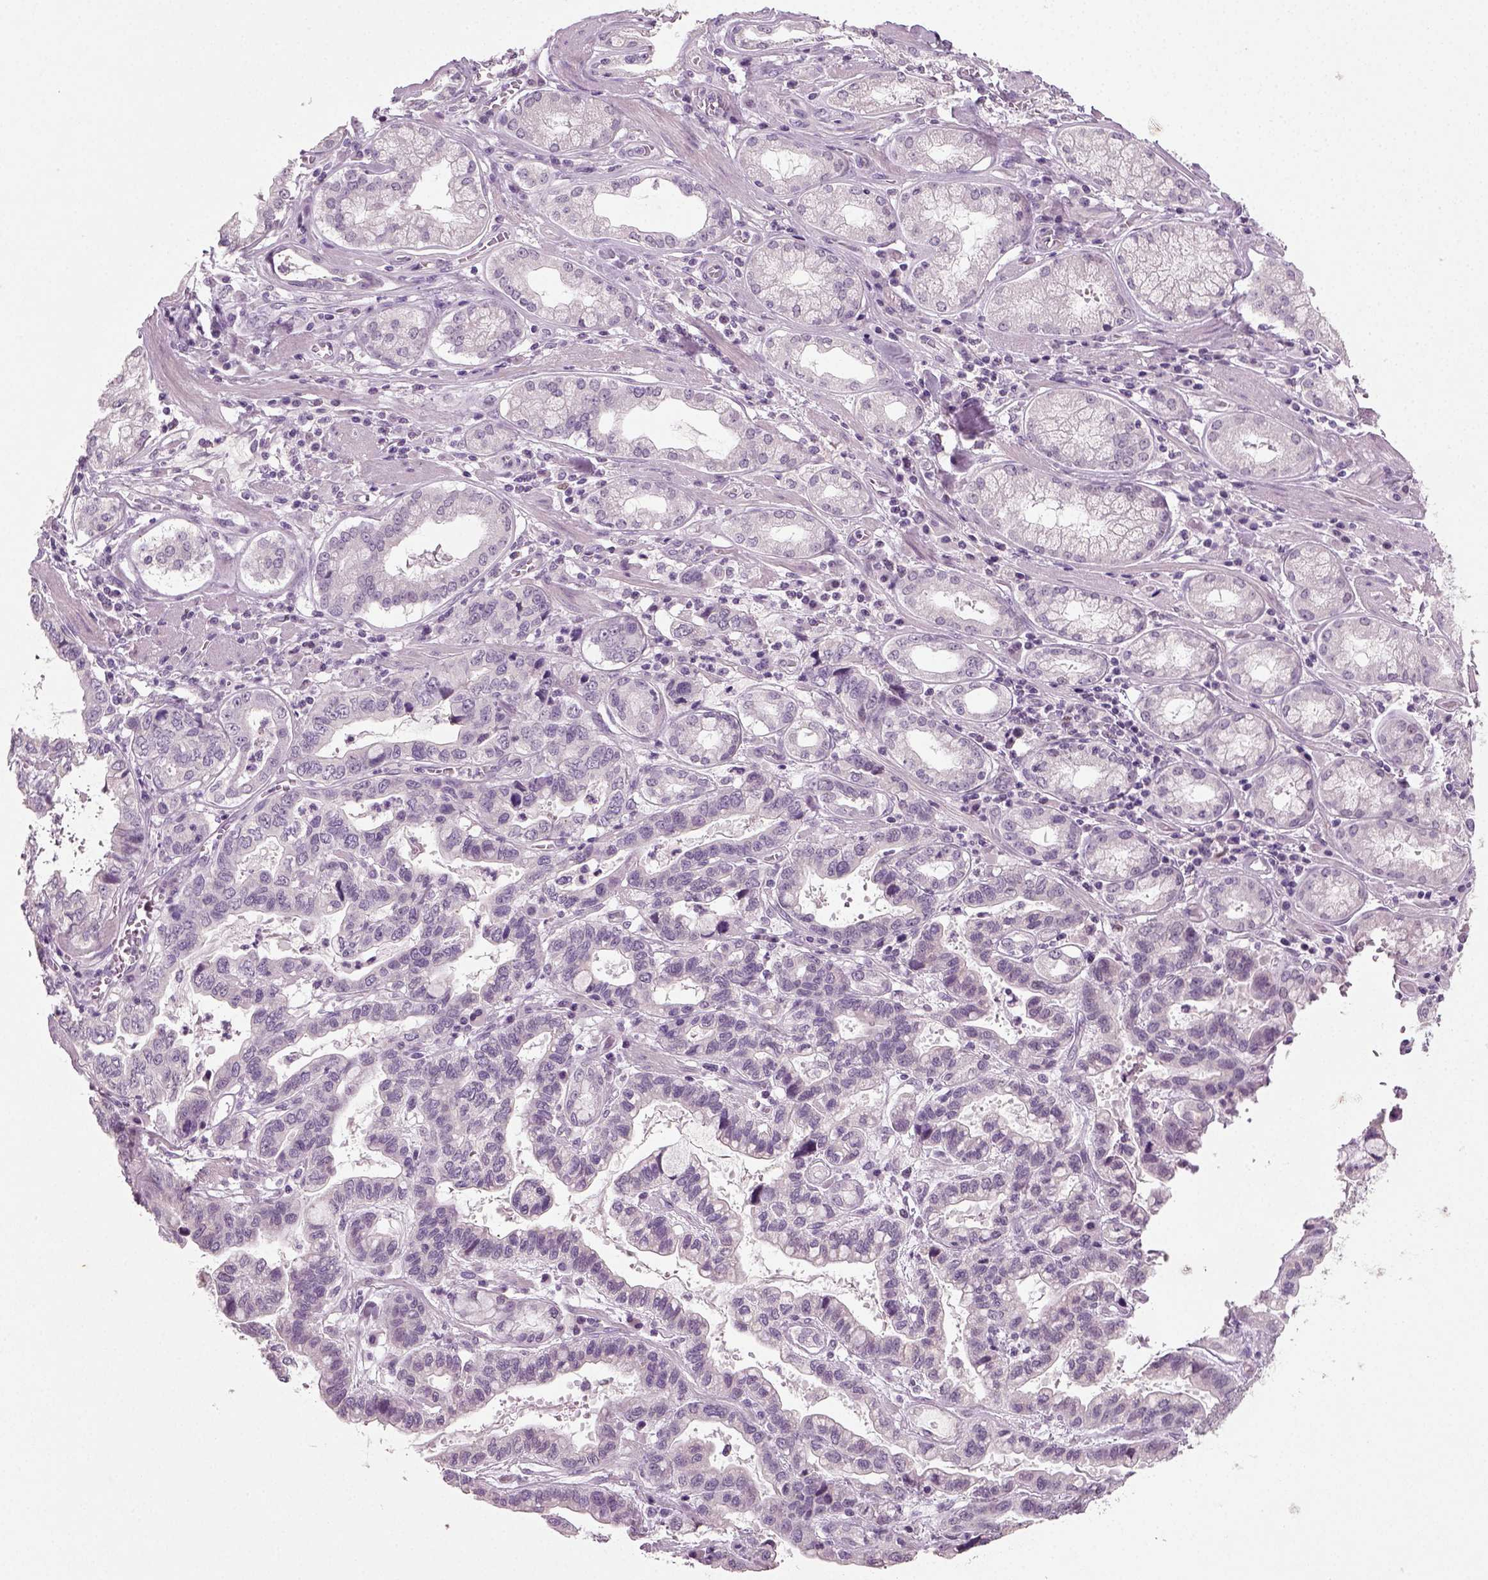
{"staining": {"intensity": "negative", "quantity": "none", "location": "none"}, "tissue": "stomach cancer", "cell_type": "Tumor cells", "image_type": "cancer", "snomed": [{"axis": "morphology", "description": "Adenocarcinoma, NOS"}, {"axis": "topography", "description": "Stomach, lower"}], "caption": "Stomach adenocarcinoma stained for a protein using IHC exhibits no expression tumor cells.", "gene": "SYNGAP1", "patient": {"sex": "female", "age": 76}}